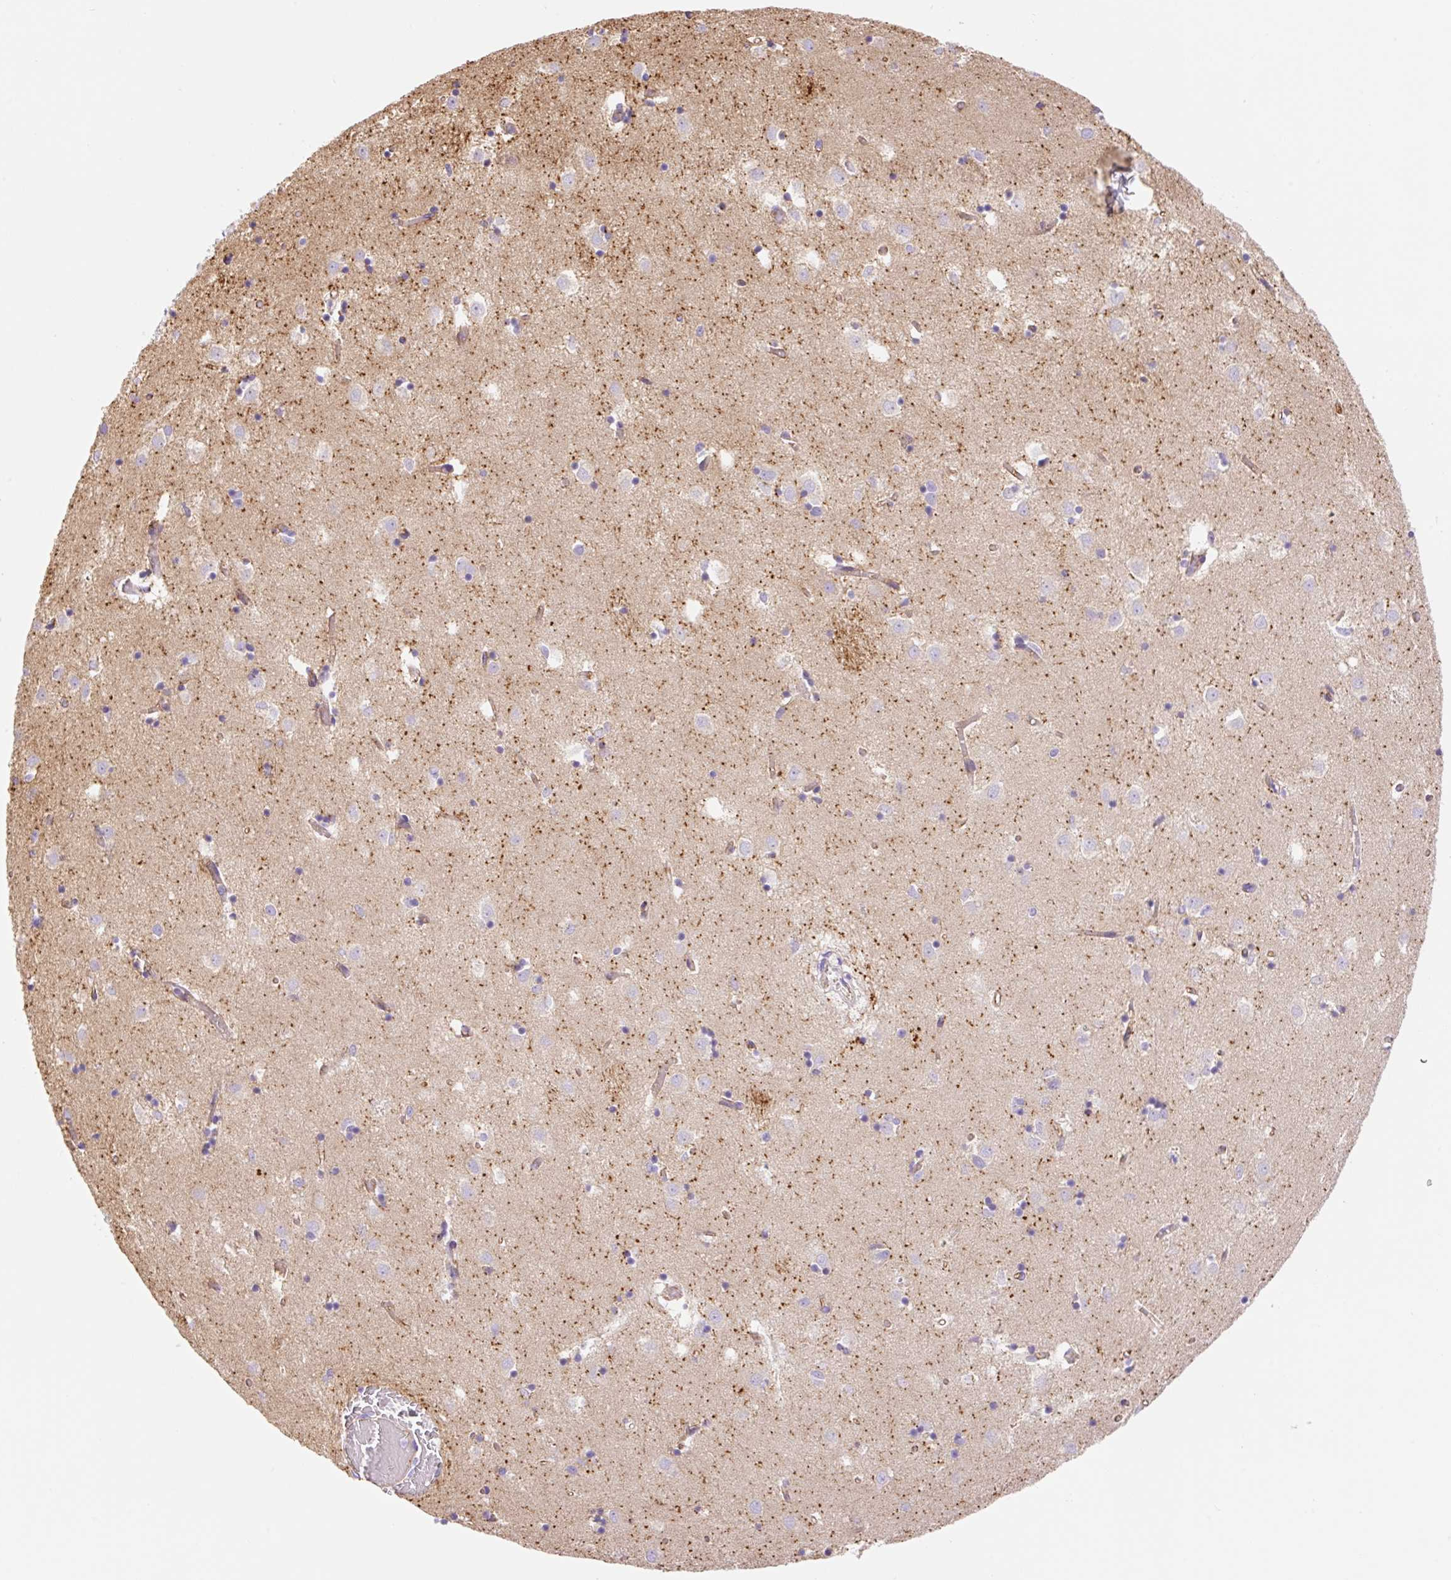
{"staining": {"intensity": "moderate", "quantity": "<25%", "location": "cytoplasmic/membranous"}, "tissue": "caudate", "cell_type": "Glial cells", "image_type": "normal", "snomed": [{"axis": "morphology", "description": "Normal tissue, NOS"}, {"axis": "topography", "description": "Lateral ventricle wall"}], "caption": "About <25% of glial cells in benign caudate show moderate cytoplasmic/membranous protein staining as visualized by brown immunohistochemical staining.", "gene": "ESAM", "patient": {"sex": "male", "age": 70}}